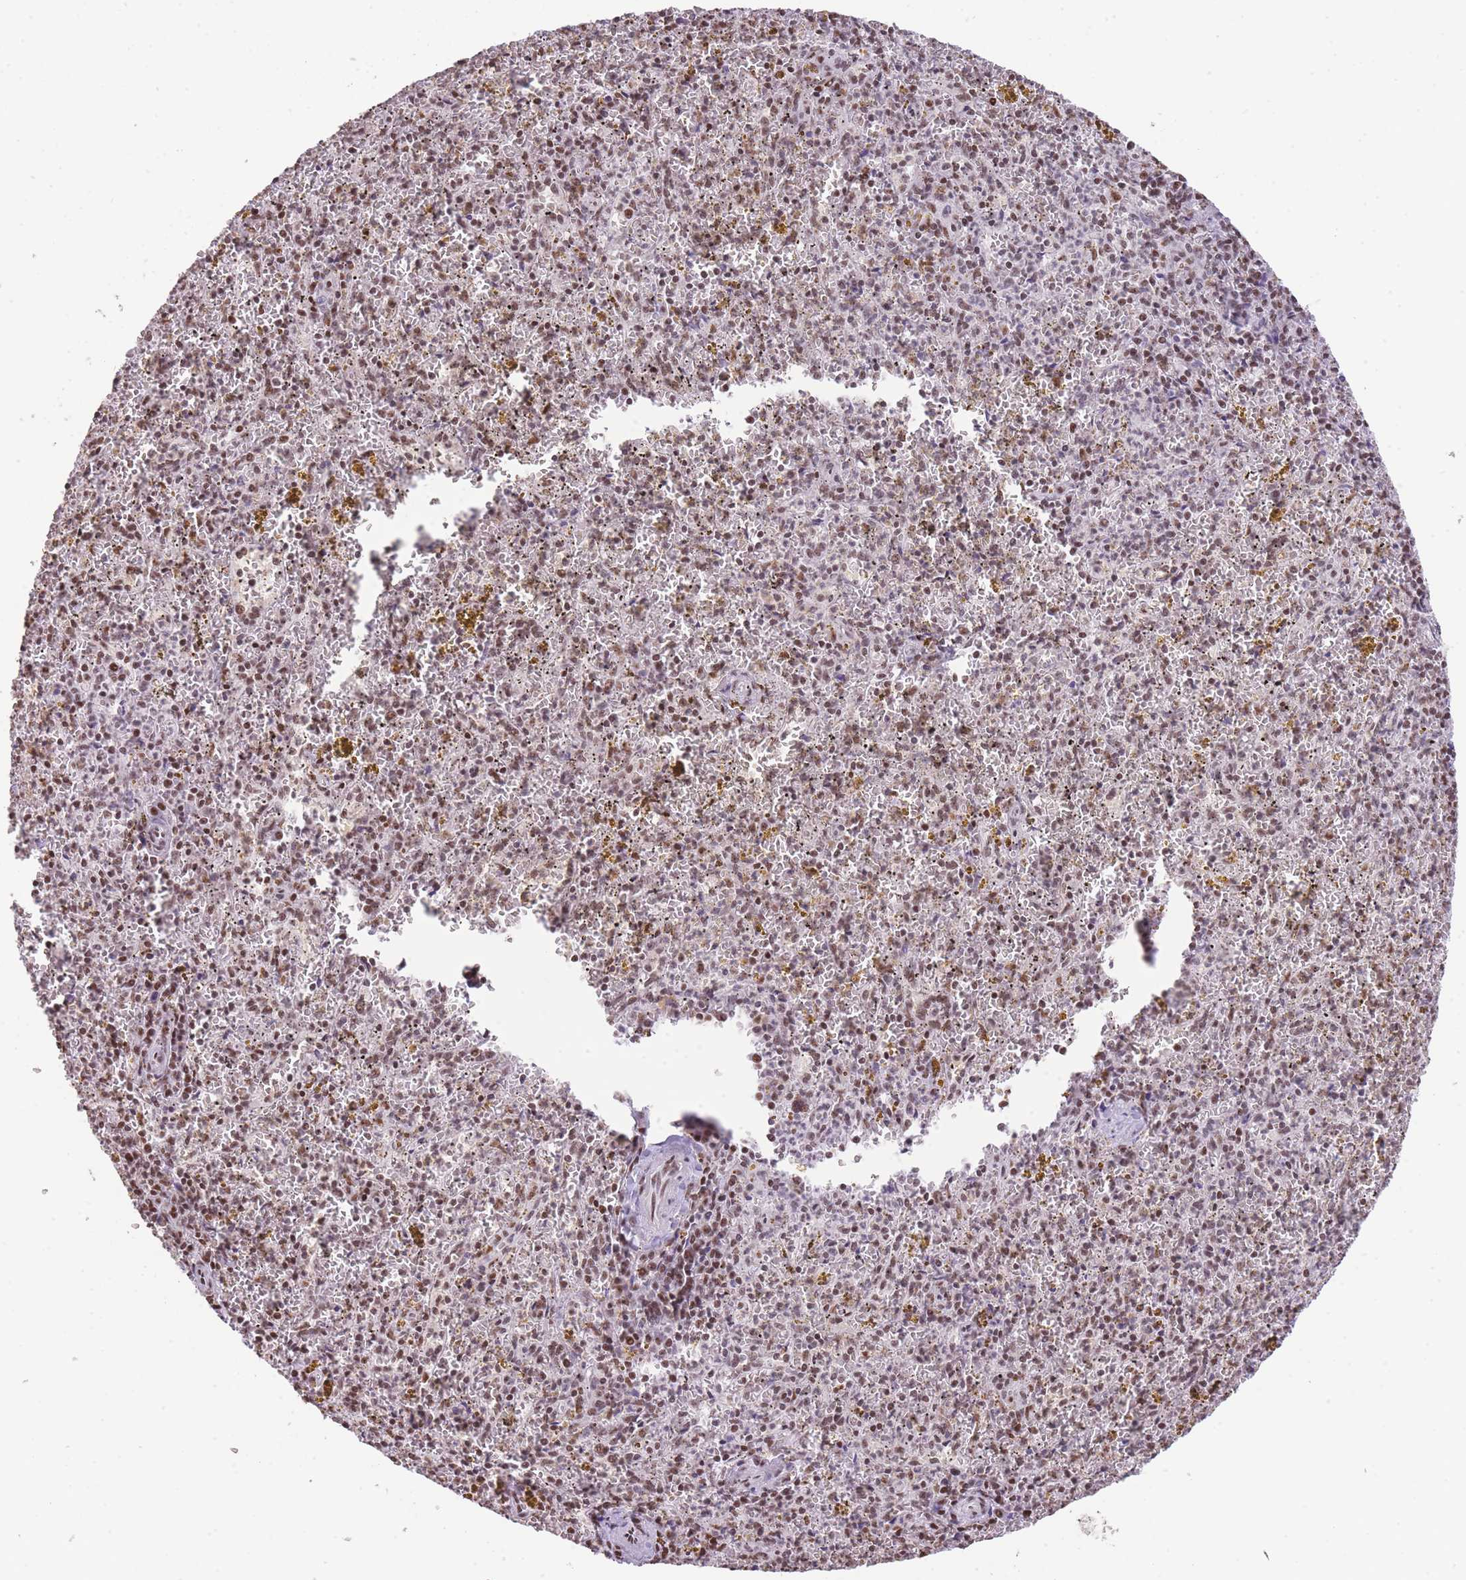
{"staining": {"intensity": "moderate", "quantity": "<25%", "location": "nuclear"}, "tissue": "spleen", "cell_type": "Cells in red pulp", "image_type": "normal", "snomed": [{"axis": "morphology", "description": "Normal tissue, NOS"}, {"axis": "topography", "description": "Spleen"}], "caption": "Normal spleen reveals moderate nuclear staining in approximately <25% of cells in red pulp, visualized by immunohistochemistry.", "gene": "EVC2", "patient": {"sex": "male", "age": 57}}